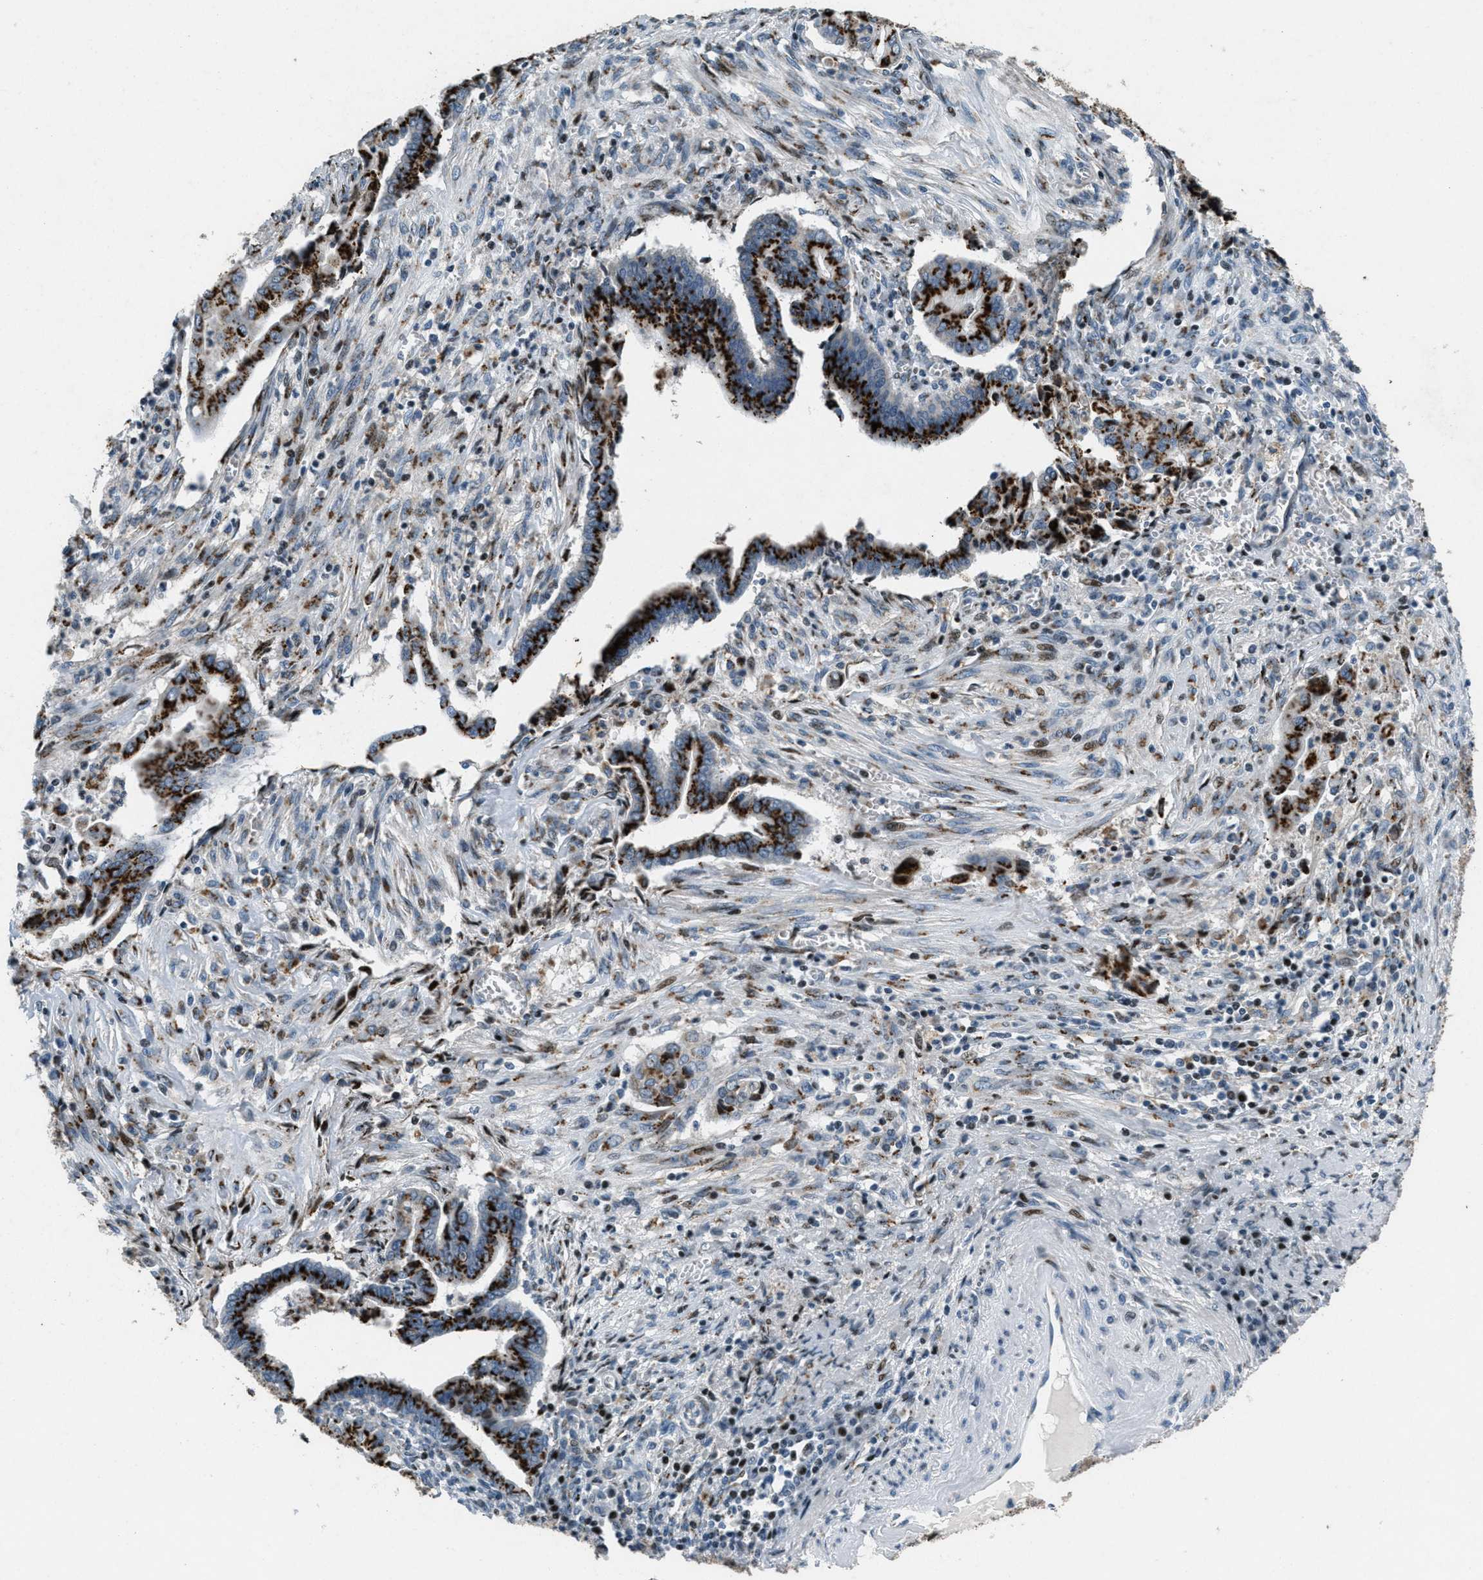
{"staining": {"intensity": "strong", "quantity": ">75%", "location": "cytoplasmic/membranous"}, "tissue": "cervical cancer", "cell_type": "Tumor cells", "image_type": "cancer", "snomed": [{"axis": "morphology", "description": "Adenocarcinoma, NOS"}, {"axis": "topography", "description": "Cervix"}], "caption": "Human adenocarcinoma (cervical) stained with a brown dye exhibits strong cytoplasmic/membranous positive positivity in about >75% of tumor cells.", "gene": "GPC6", "patient": {"sex": "female", "age": 44}}